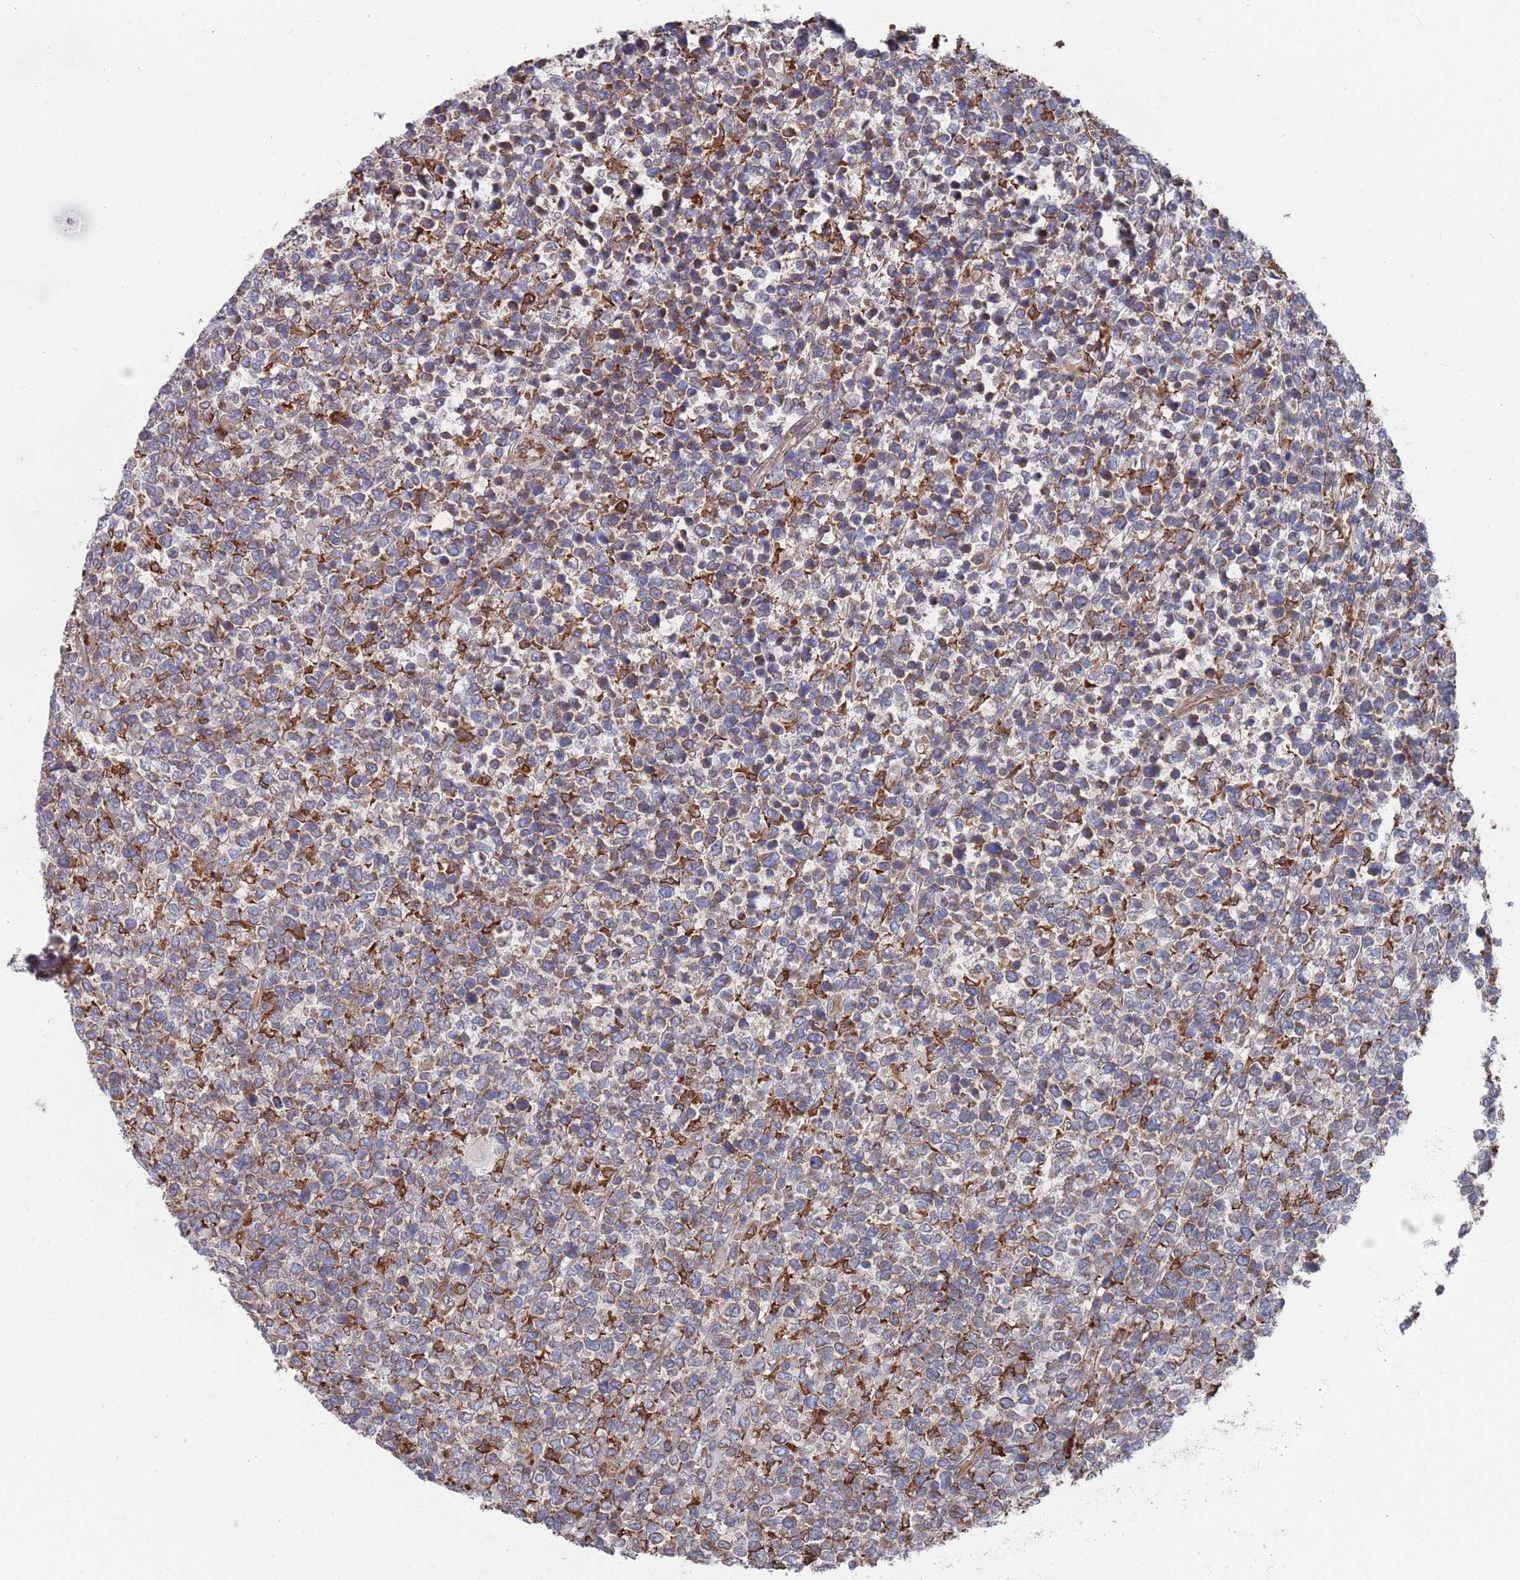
{"staining": {"intensity": "weak", "quantity": ">75%", "location": "cytoplasmic/membranous"}, "tissue": "lymphoma", "cell_type": "Tumor cells", "image_type": "cancer", "snomed": [{"axis": "morphology", "description": "Malignant lymphoma, non-Hodgkin's type, High grade"}, {"axis": "topography", "description": "Soft tissue"}], "caption": "Immunohistochemical staining of human lymphoma exhibits low levels of weak cytoplasmic/membranous protein expression in about >75% of tumor cells.", "gene": "GID8", "patient": {"sex": "female", "age": 56}}